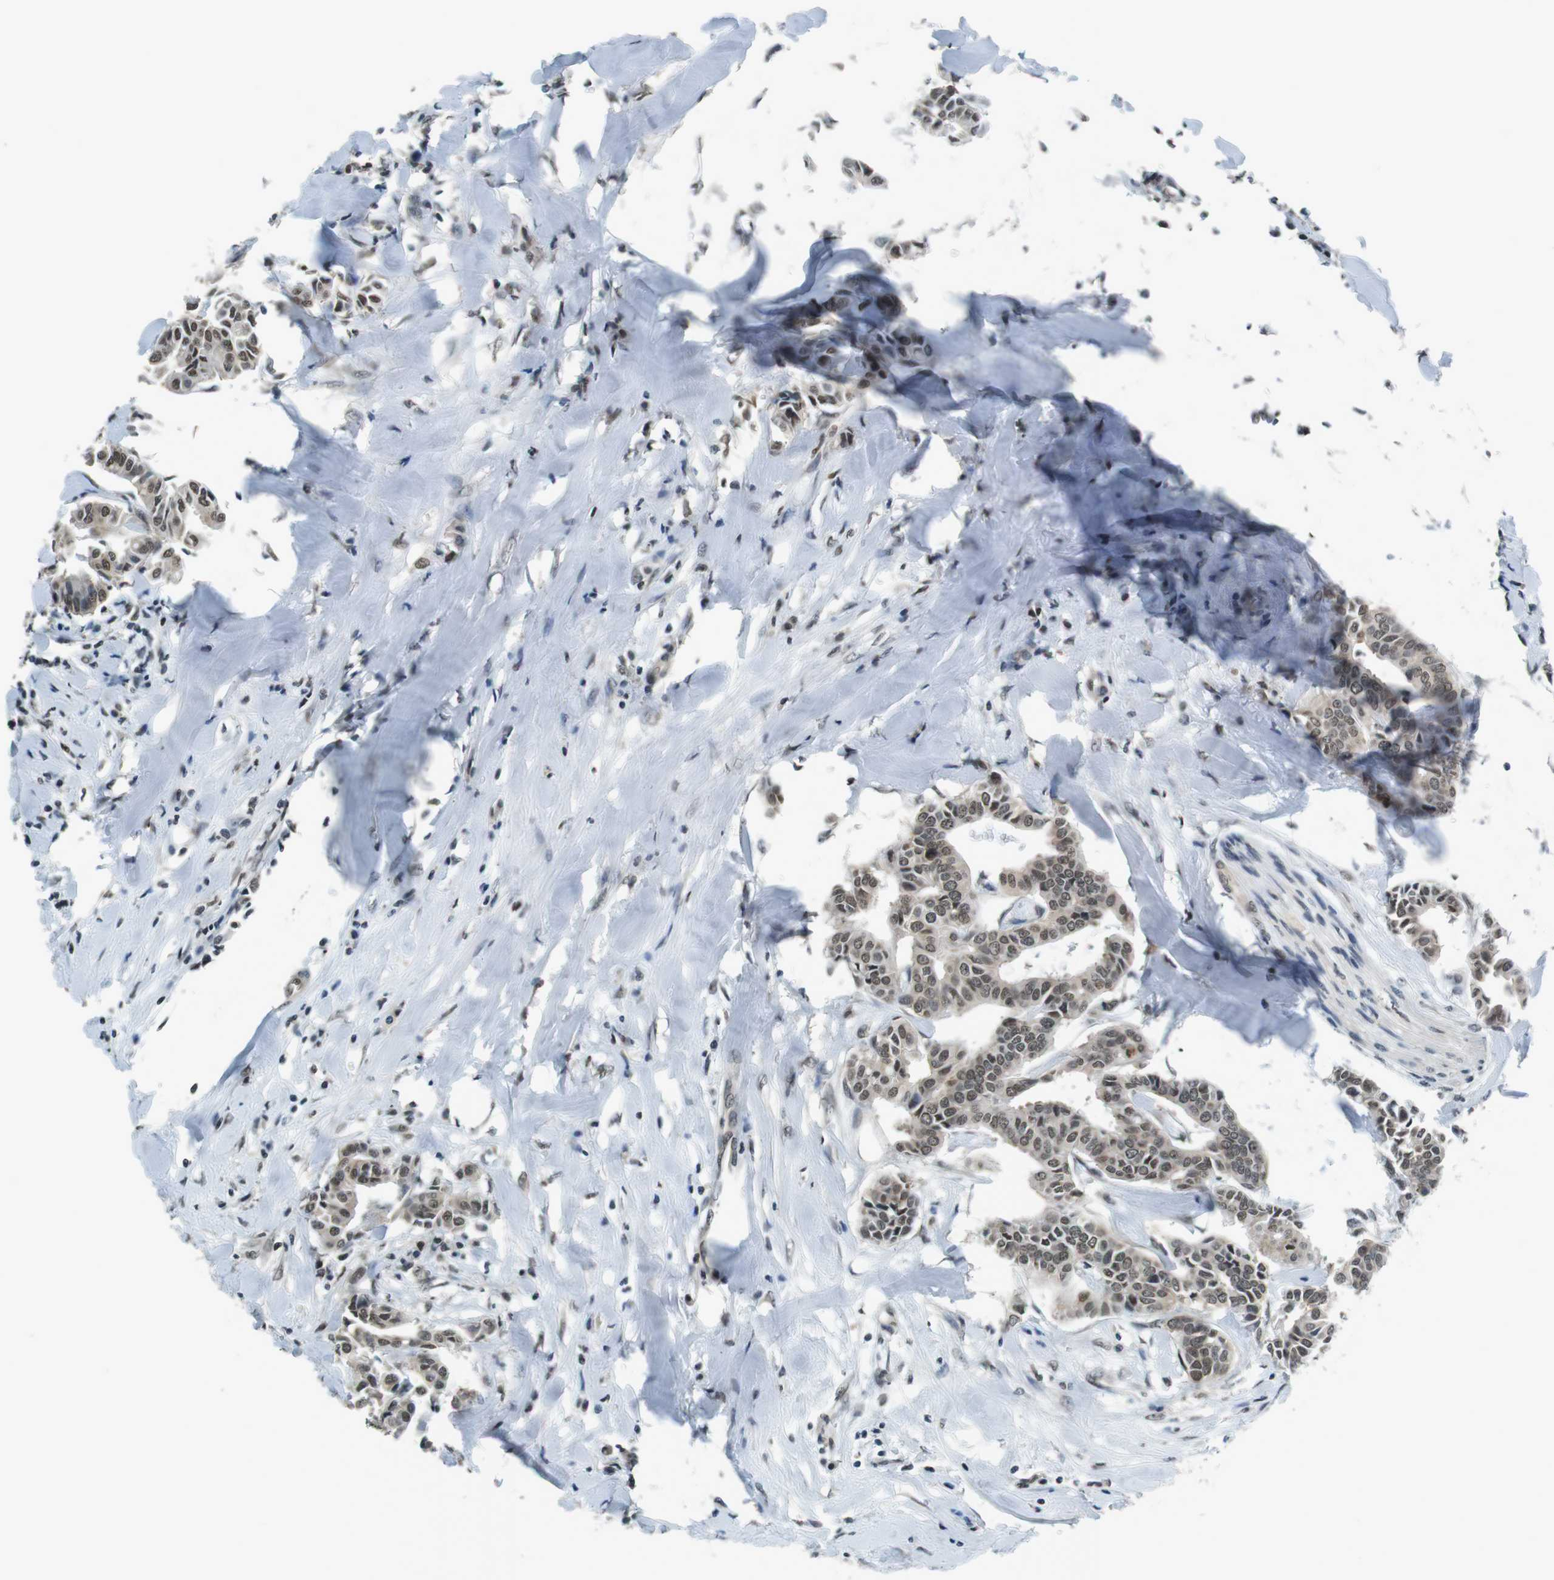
{"staining": {"intensity": "weak", "quantity": ">75%", "location": "cytoplasmic/membranous,nuclear"}, "tissue": "head and neck cancer", "cell_type": "Tumor cells", "image_type": "cancer", "snomed": [{"axis": "morphology", "description": "Adenocarcinoma, NOS"}, {"axis": "topography", "description": "Salivary gland"}, {"axis": "topography", "description": "Head-Neck"}], "caption": "IHC (DAB (3,3'-diaminobenzidine)) staining of head and neck adenocarcinoma displays weak cytoplasmic/membranous and nuclear protein positivity in about >75% of tumor cells.", "gene": "NEK4", "patient": {"sex": "female", "age": 59}}